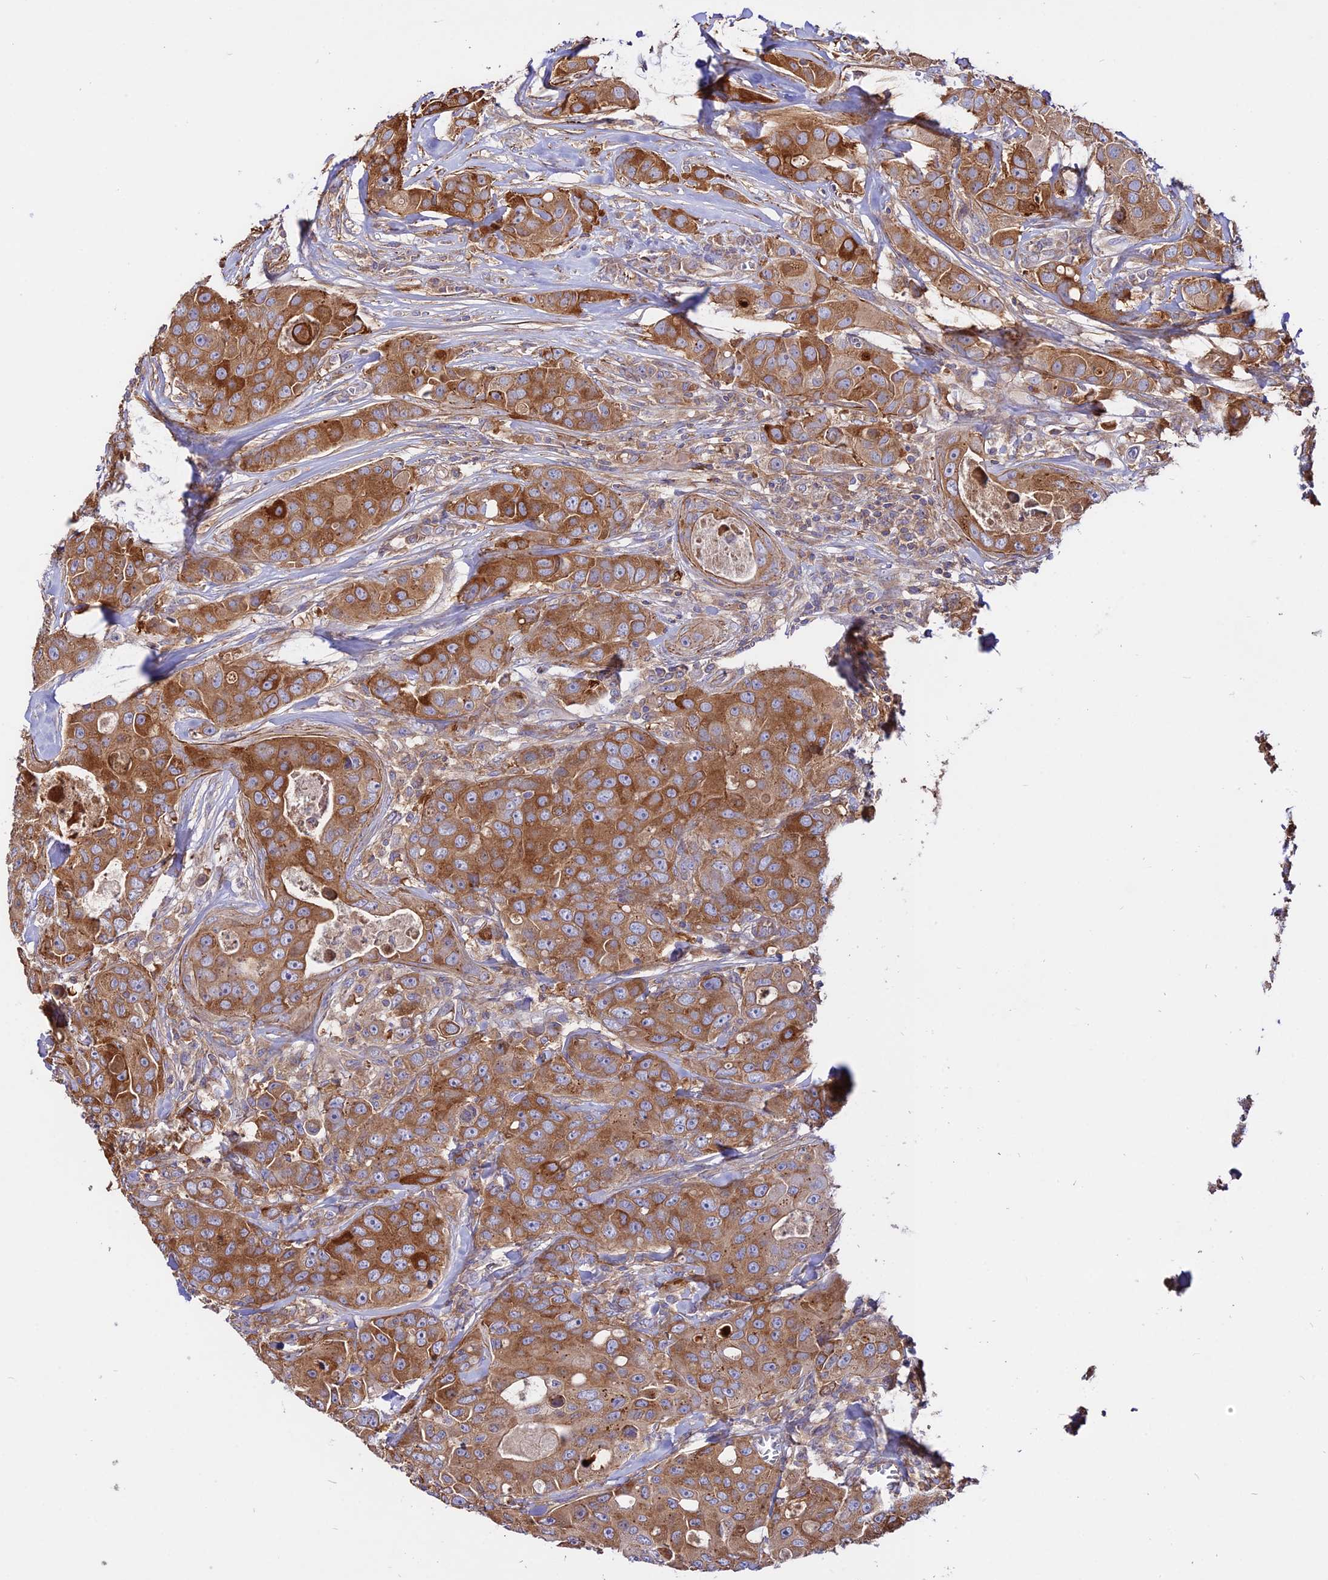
{"staining": {"intensity": "moderate", "quantity": ">75%", "location": "cytoplasmic/membranous"}, "tissue": "breast cancer", "cell_type": "Tumor cells", "image_type": "cancer", "snomed": [{"axis": "morphology", "description": "Duct carcinoma"}, {"axis": "topography", "description": "Breast"}], "caption": "Protein staining demonstrates moderate cytoplasmic/membranous staining in approximately >75% of tumor cells in invasive ductal carcinoma (breast).", "gene": "PYM1", "patient": {"sex": "female", "age": 43}}